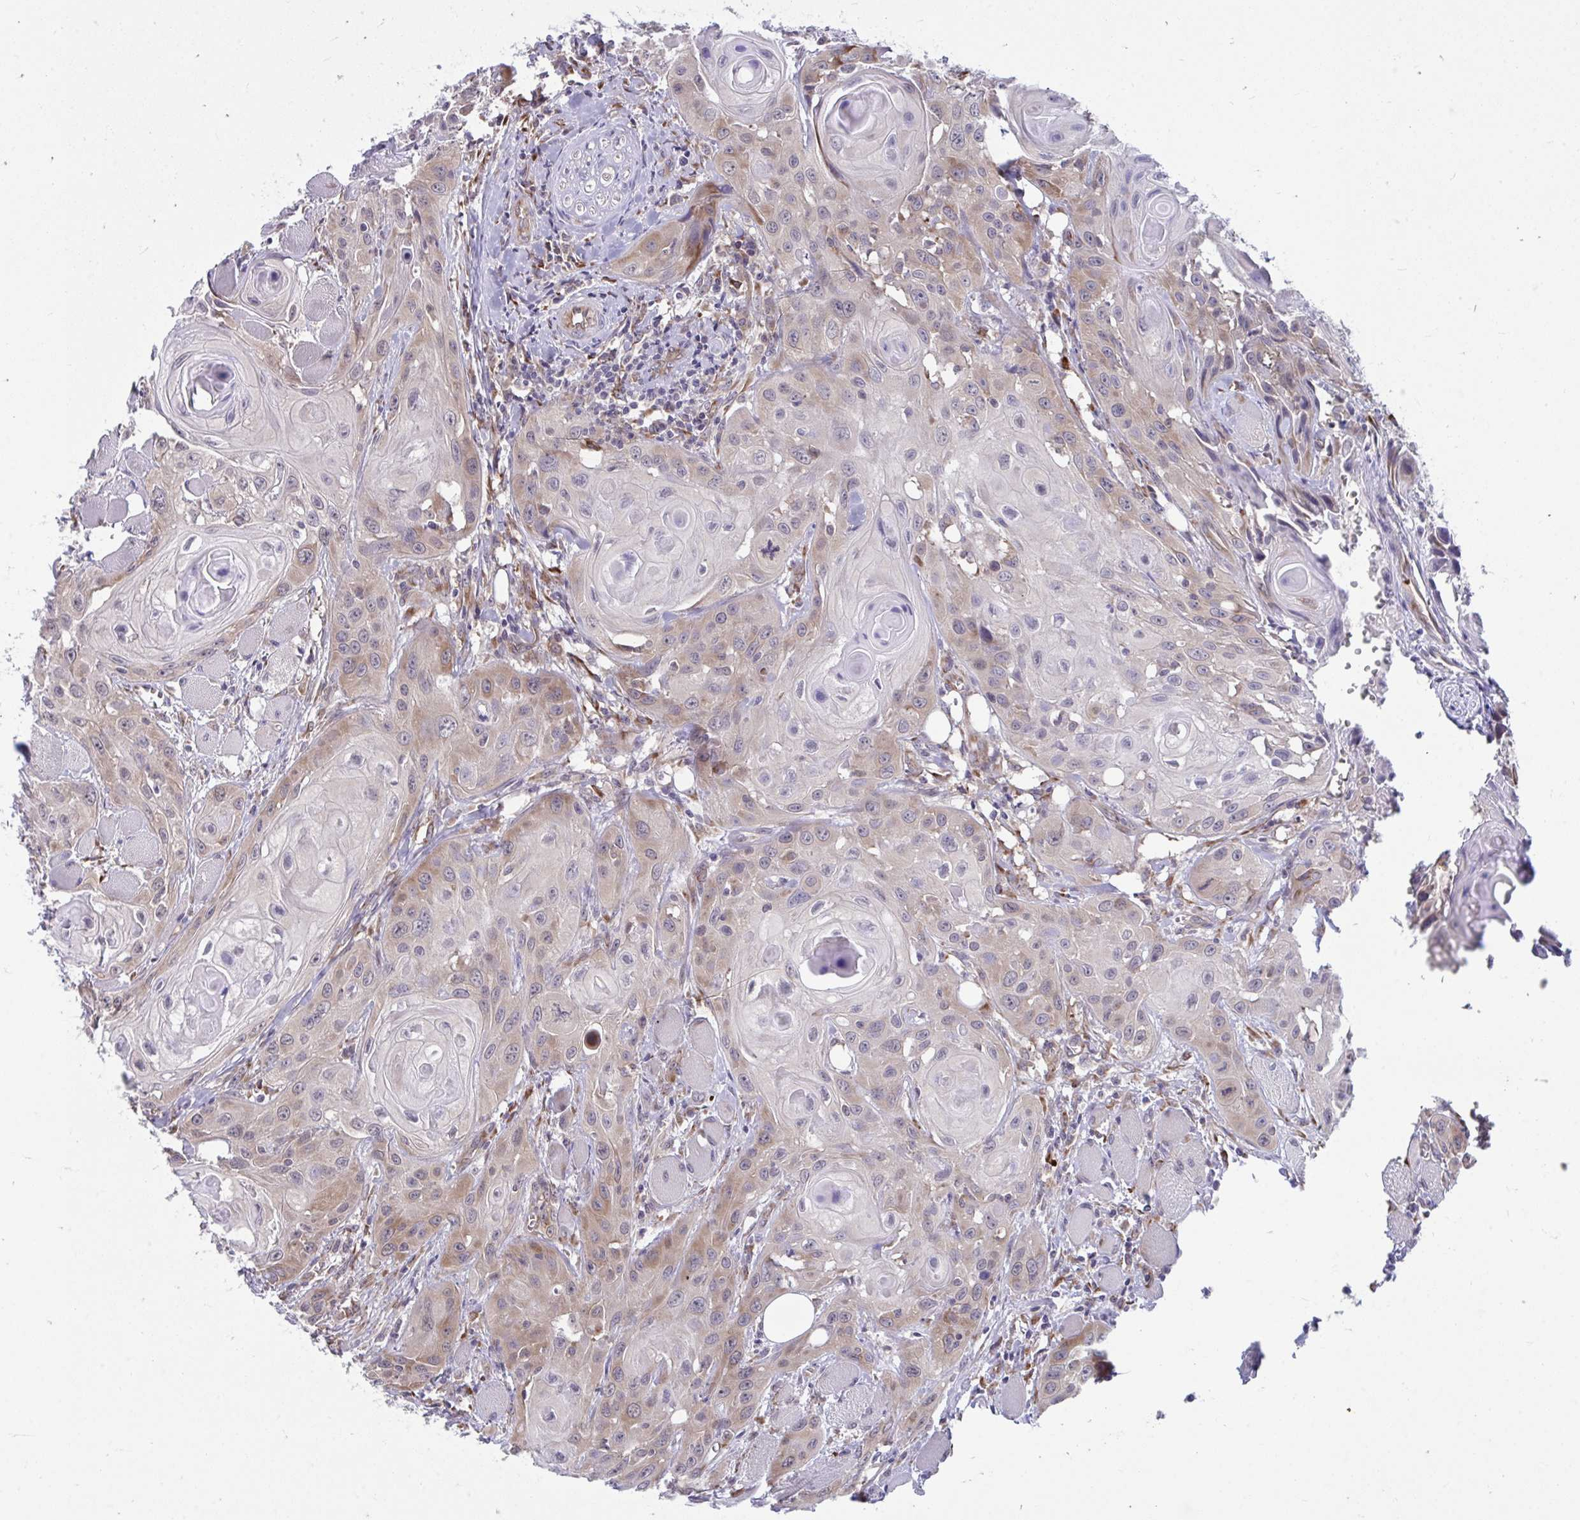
{"staining": {"intensity": "moderate", "quantity": "25%-75%", "location": "cytoplasmic/membranous"}, "tissue": "head and neck cancer", "cell_type": "Tumor cells", "image_type": "cancer", "snomed": [{"axis": "morphology", "description": "Squamous cell carcinoma, NOS"}, {"axis": "topography", "description": "Oral tissue"}, {"axis": "topography", "description": "Head-Neck"}], "caption": "Brown immunohistochemical staining in head and neck cancer (squamous cell carcinoma) exhibits moderate cytoplasmic/membranous staining in about 25%-75% of tumor cells.", "gene": "SELENON", "patient": {"sex": "male", "age": 58}}